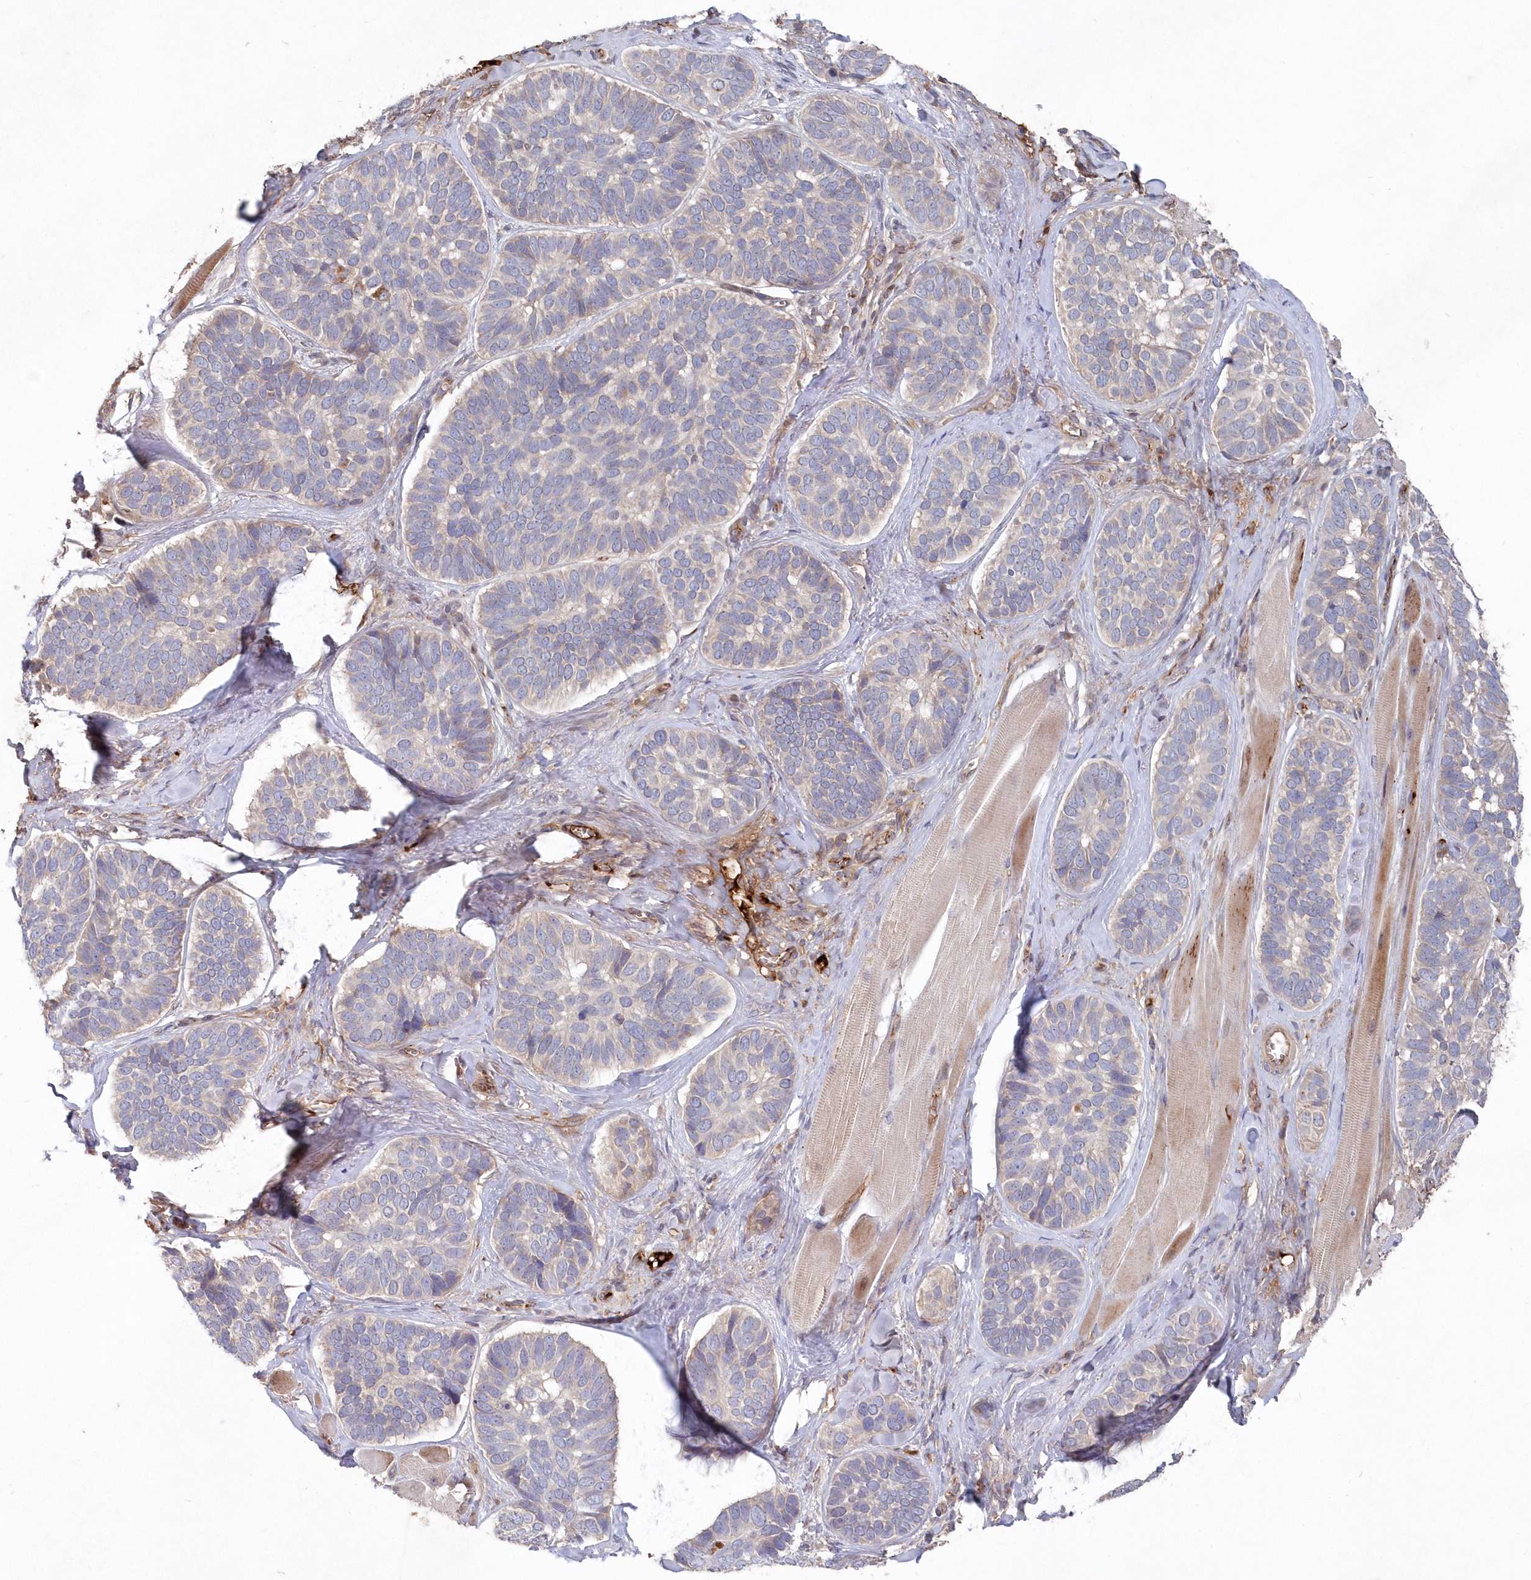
{"staining": {"intensity": "negative", "quantity": "none", "location": "none"}, "tissue": "skin cancer", "cell_type": "Tumor cells", "image_type": "cancer", "snomed": [{"axis": "morphology", "description": "Basal cell carcinoma"}, {"axis": "topography", "description": "Skin"}], "caption": "Immunohistochemical staining of human skin cancer exhibits no significant expression in tumor cells. The staining is performed using DAB brown chromogen with nuclei counter-stained in using hematoxylin.", "gene": "ABHD14B", "patient": {"sex": "male", "age": 62}}